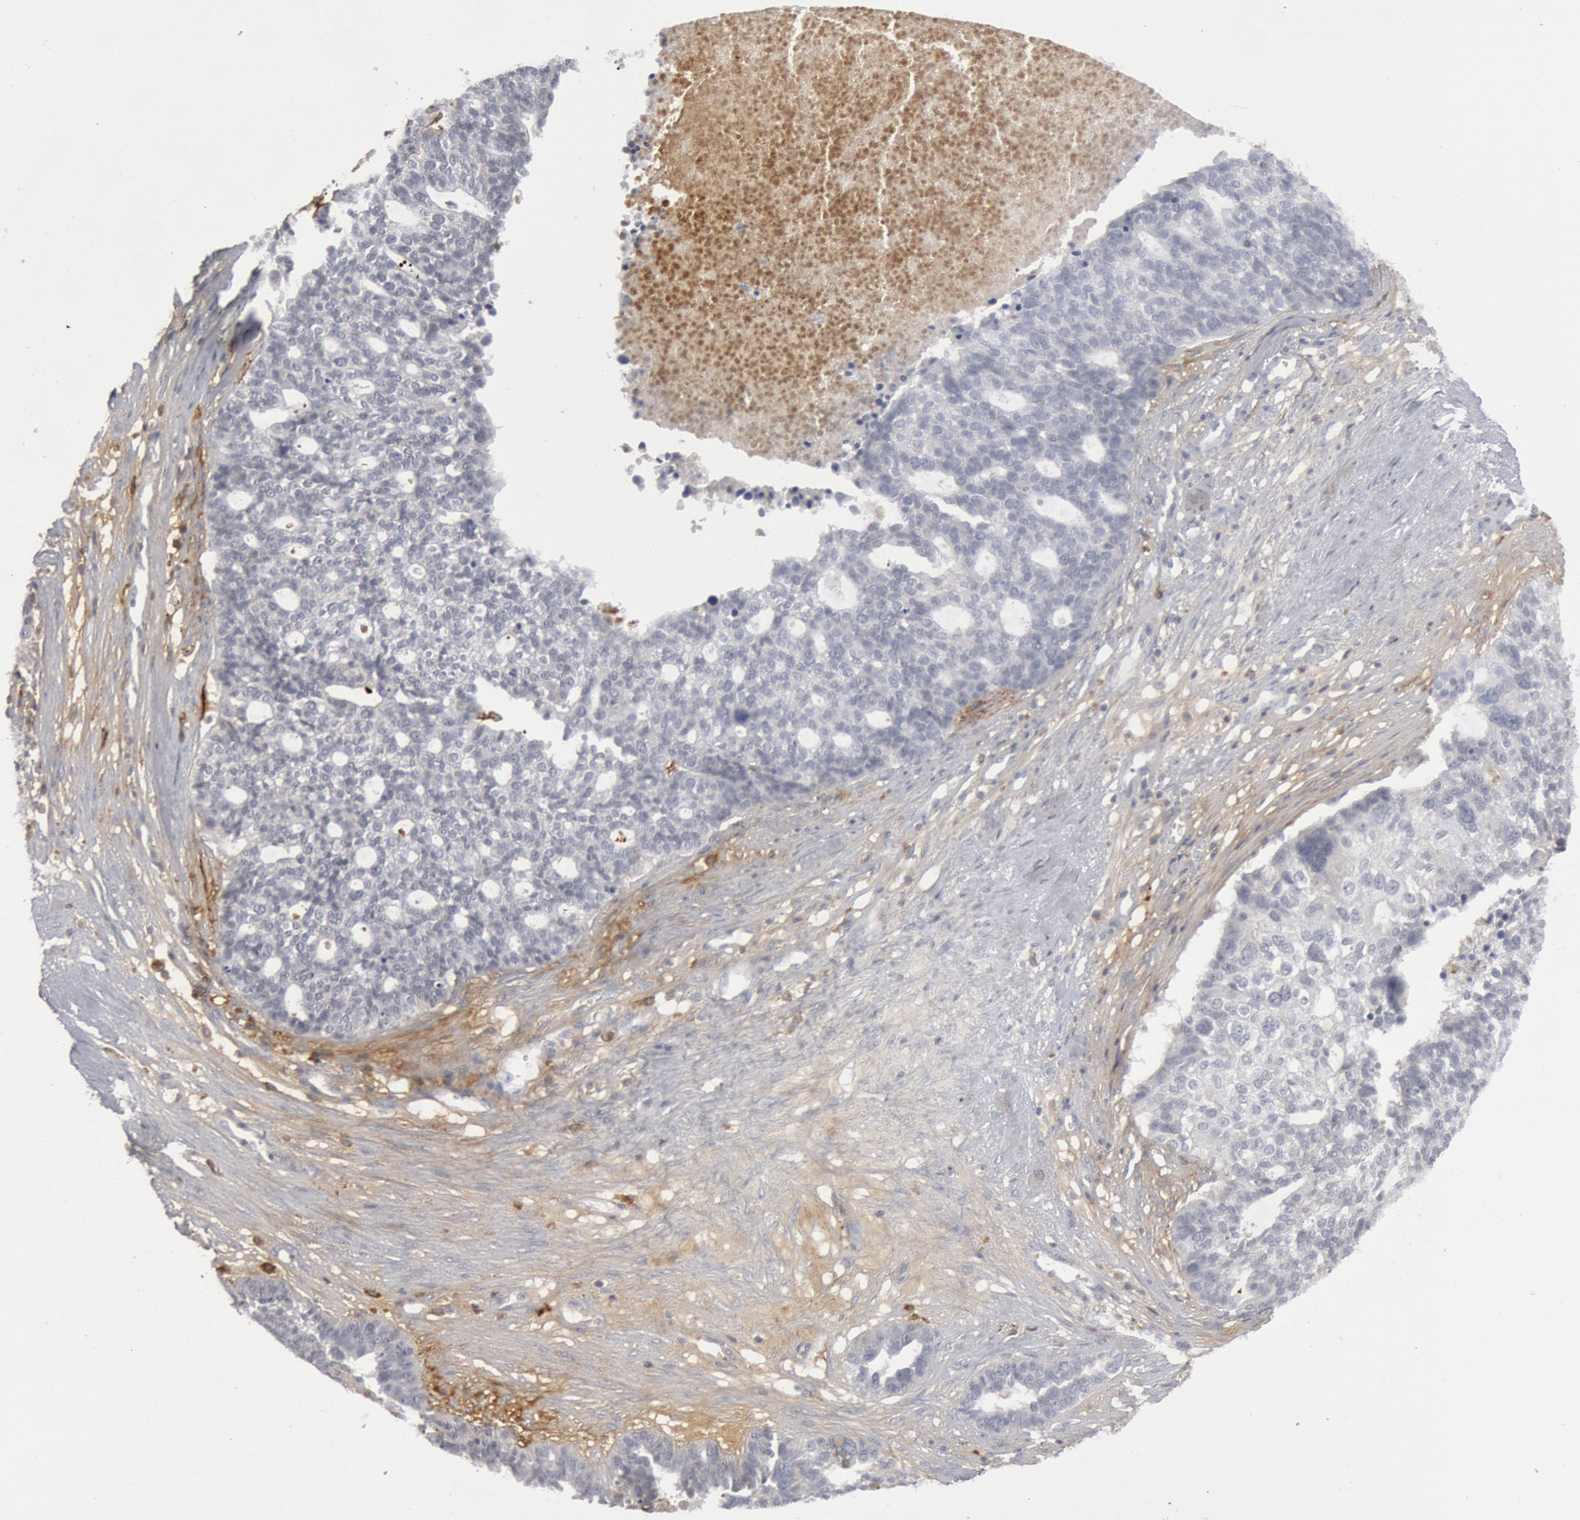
{"staining": {"intensity": "negative", "quantity": "none", "location": "none"}, "tissue": "ovarian cancer", "cell_type": "Tumor cells", "image_type": "cancer", "snomed": [{"axis": "morphology", "description": "Cystadenocarcinoma, serous, NOS"}, {"axis": "topography", "description": "Ovary"}], "caption": "High power microscopy photomicrograph of an IHC histopathology image of serous cystadenocarcinoma (ovarian), revealing no significant expression in tumor cells.", "gene": "C1QC", "patient": {"sex": "female", "age": 59}}